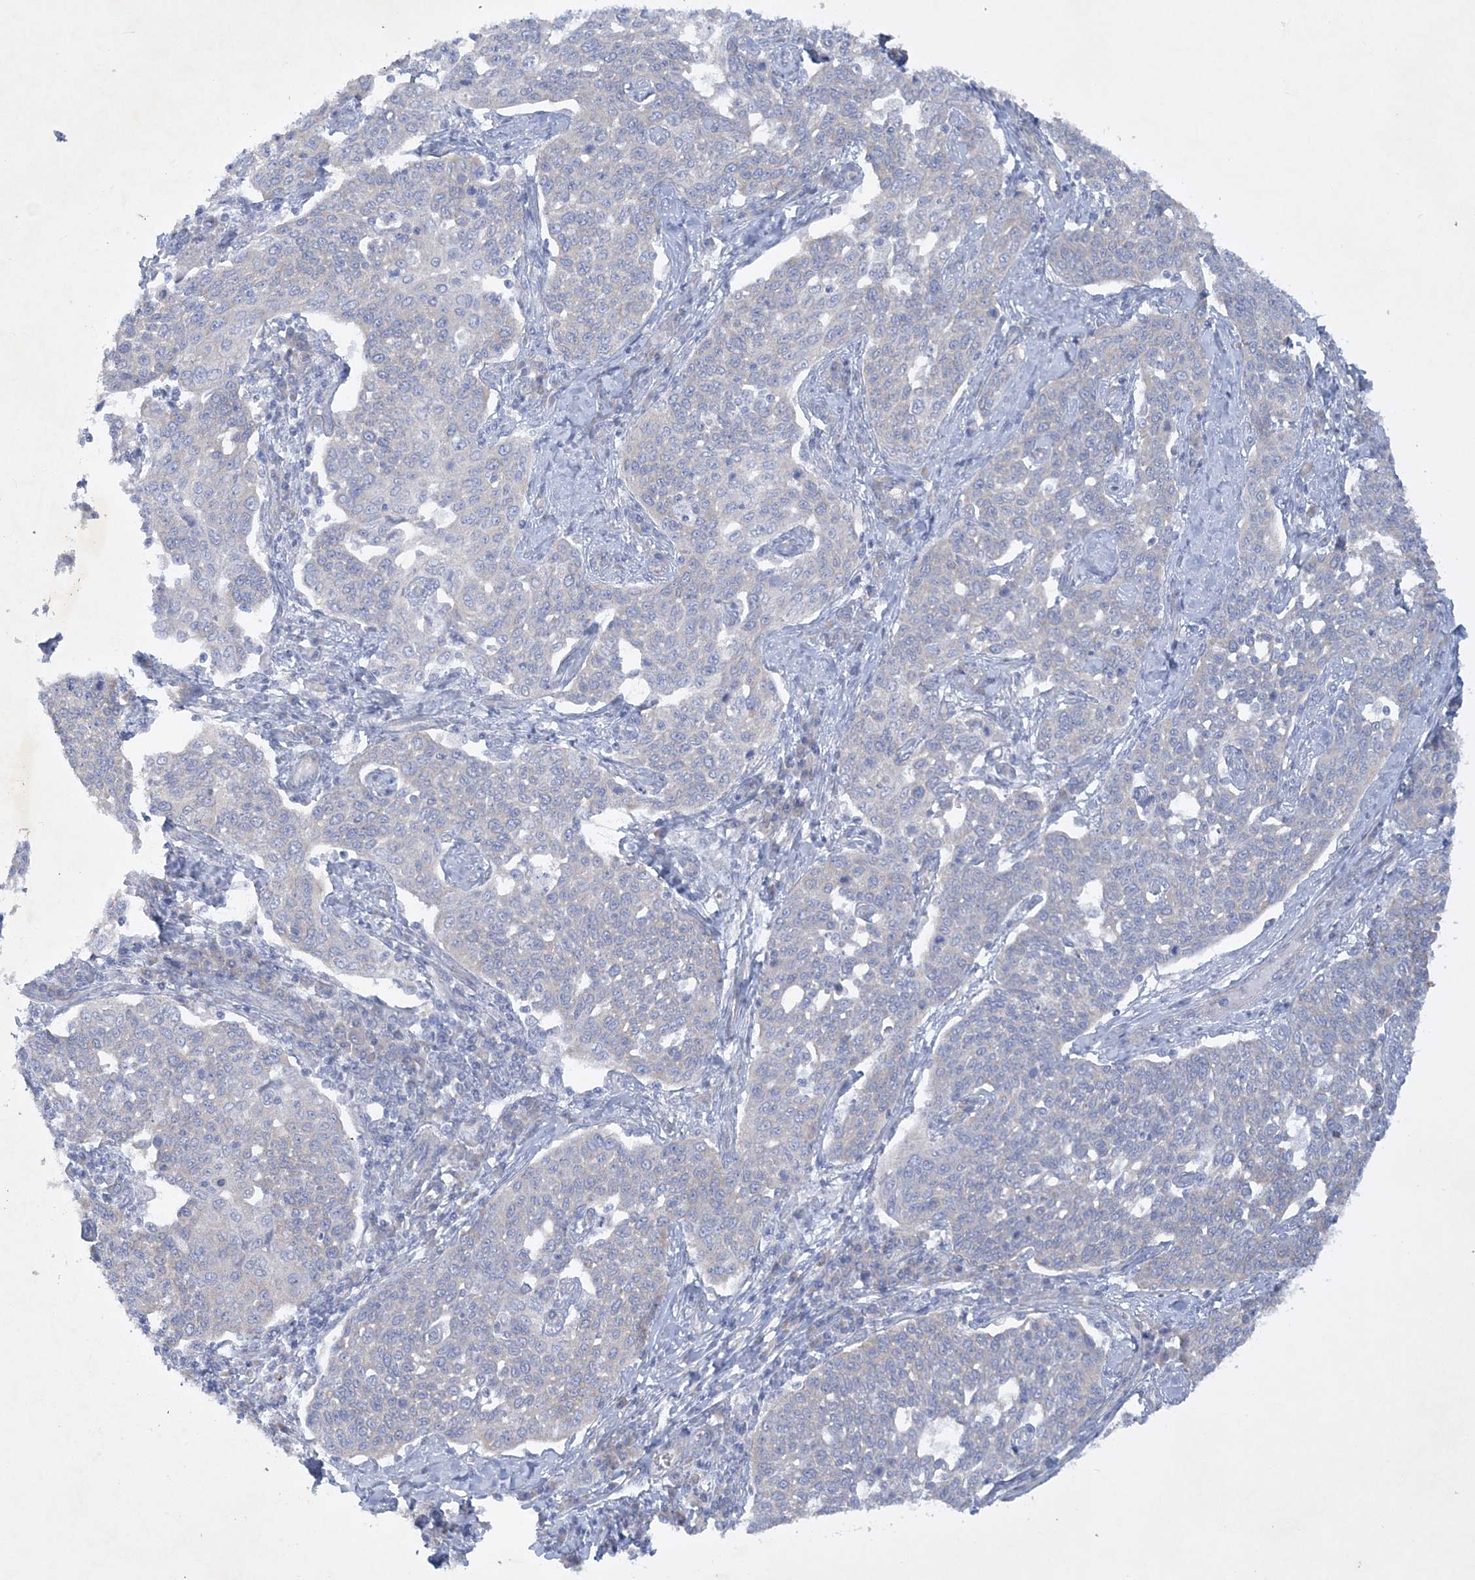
{"staining": {"intensity": "negative", "quantity": "none", "location": "none"}, "tissue": "cervical cancer", "cell_type": "Tumor cells", "image_type": "cancer", "snomed": [{"axis": "morphology", "description": "Squamous cell carcinoma, NOS"}, {"axis": "topography", "description": "Cervix"}], "caption": "A histopathology image of human squamous cell carcinoma (cervical) is negative for staining in tumor cells. (Immunohistochemistry (ihc), brightfield microscopy, high magnification).", "gene": "FARSB", "patient": {"sex": "female", "age": 34}}